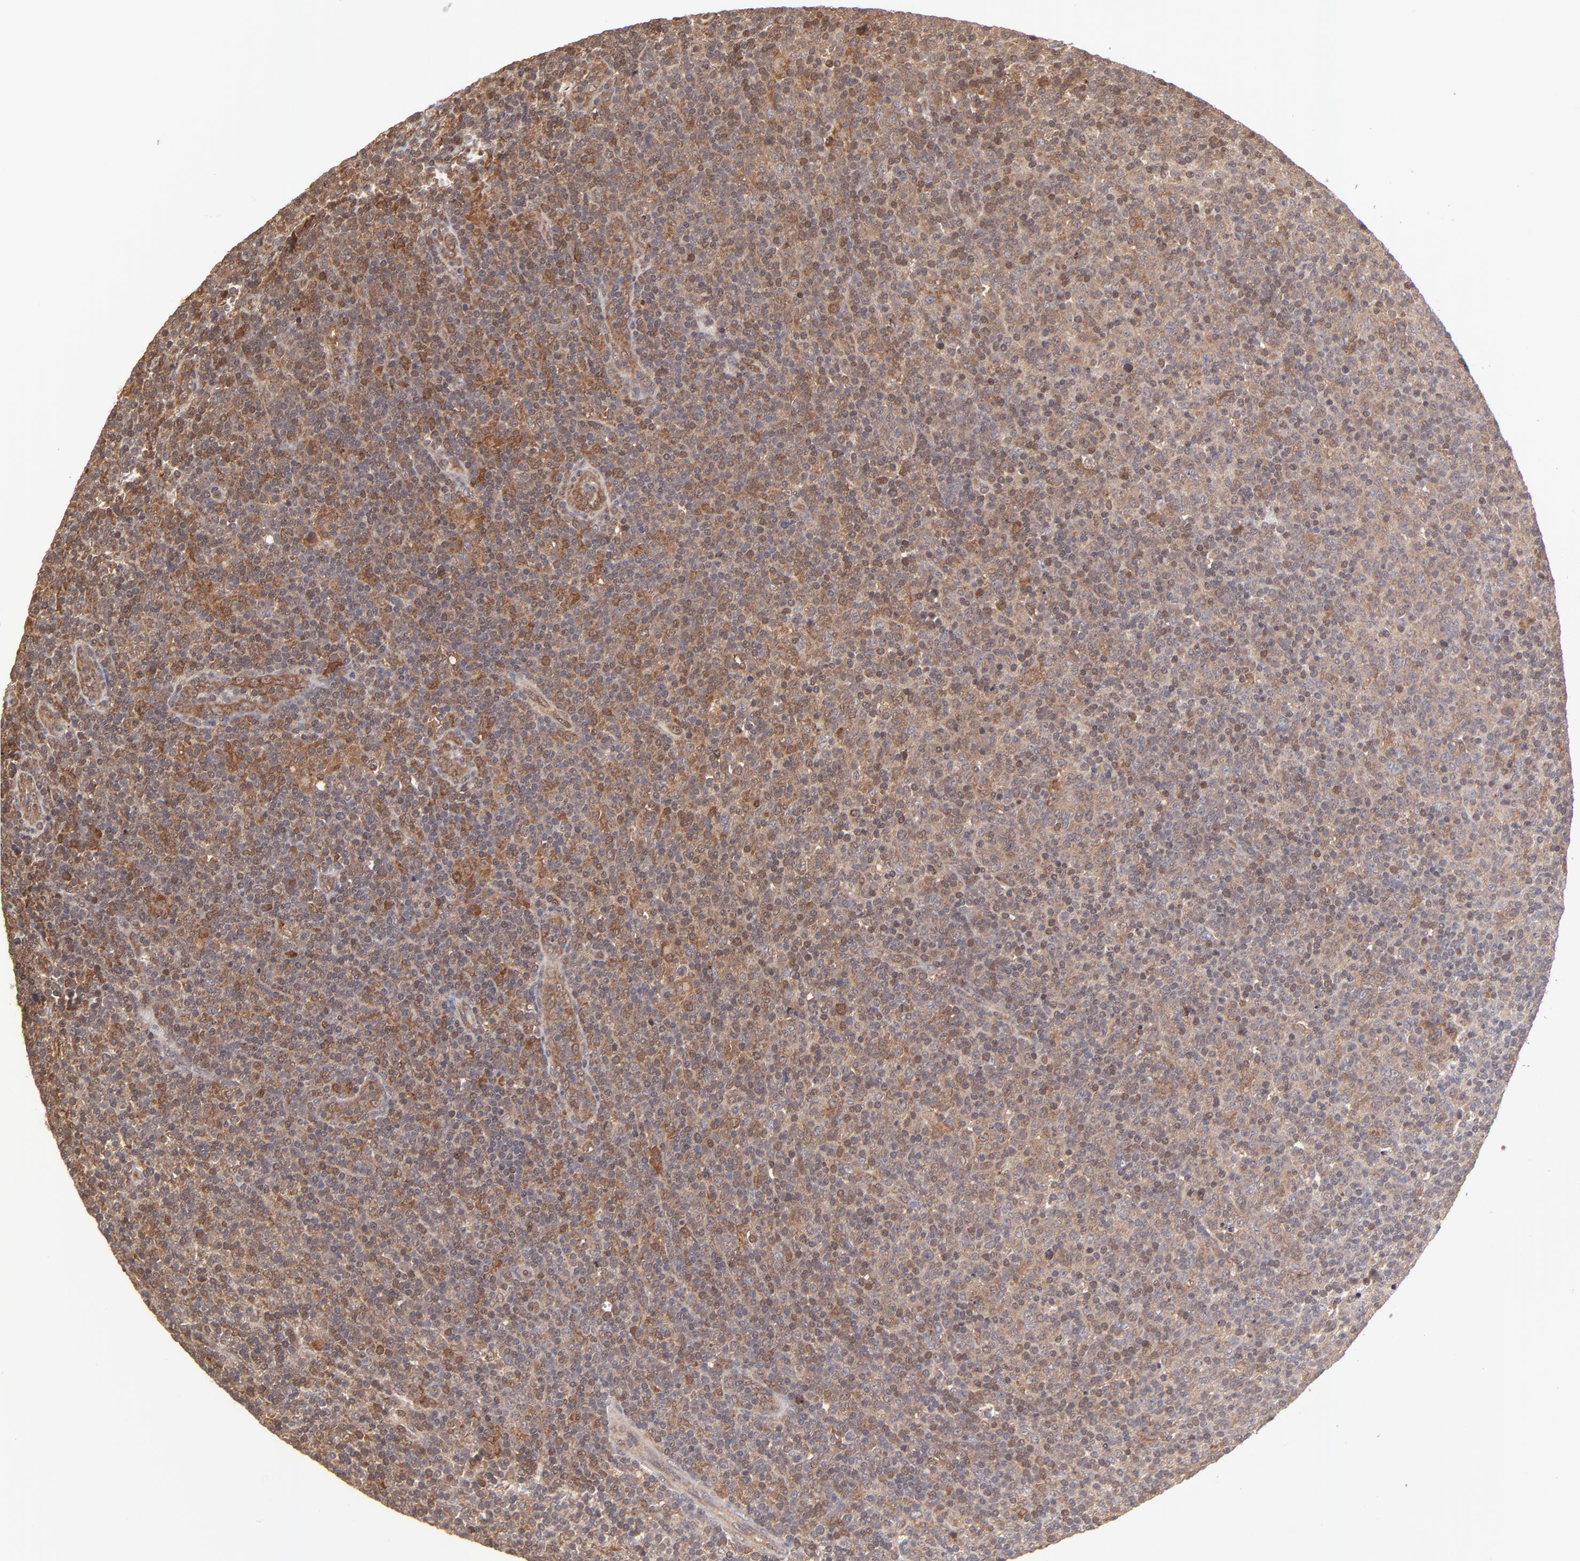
{"staining": {"intensity": "moderate", "quantity": "25%-75%", "location": "cytoplasmic/membranous"}, "tissue": "lymphoma", "cell_type": "Tumor cells", "image_type": "cancer", "snomed": [{"axis": "morphology", "description": "Malignant lymphoma, non-Hodgkin's type, Low grade"}, {"axis": "topography", "description": "Lymph node"}], "caption": "Immunohistochemical staining of human lymphoma displays medium levels of moderate cytoplasmic/membranous staining in about 25%-75% of tumor cells. (DAB = brown stain, brightfield microscopy at high magnification).", "gene": "UBE2L6", "patient": {"sex": "male", "age": 70}}